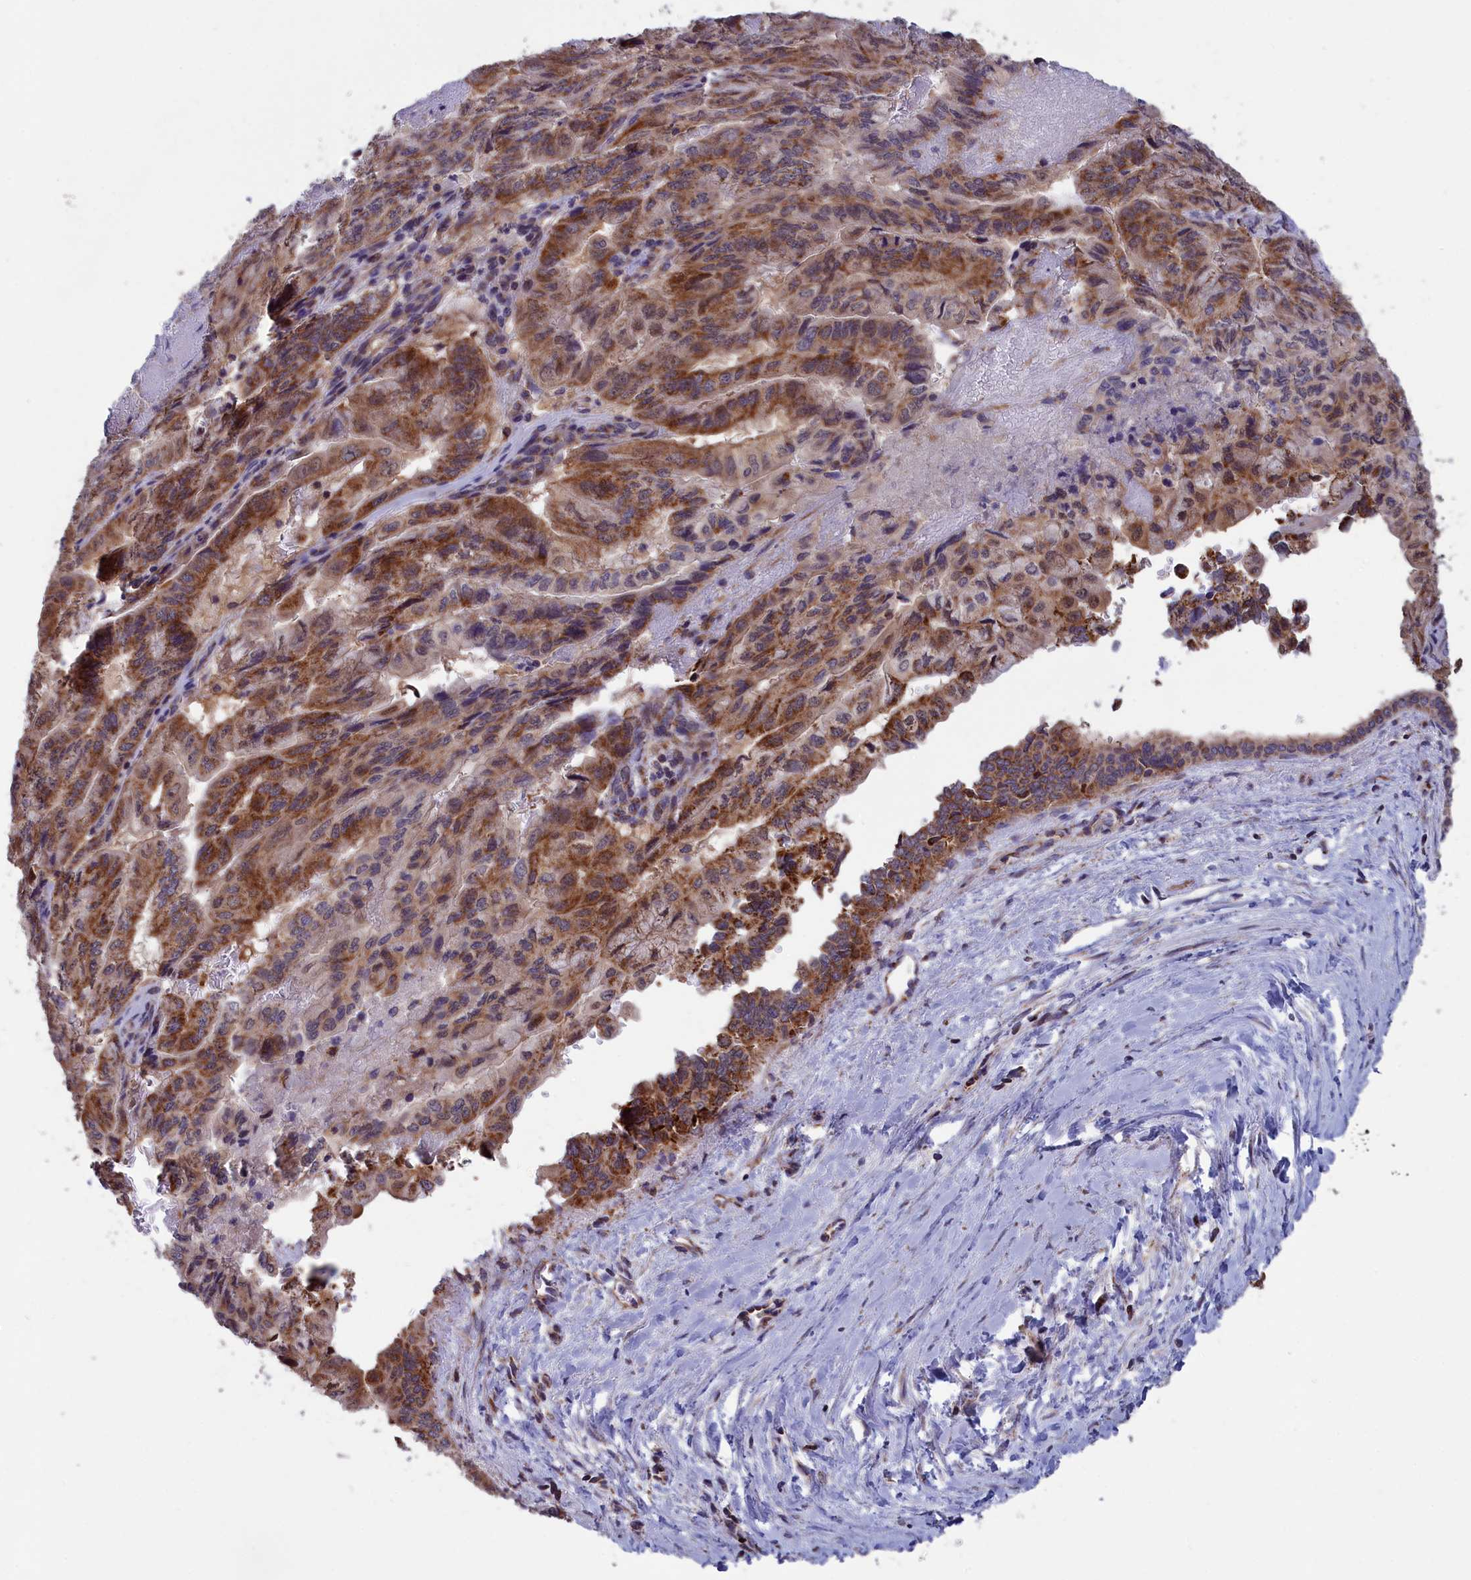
{"staining": {"intensity": "moderate", "quantity": ">75%", "location": "cytoplasmic/membranous"}, "tissue": "pancreatic cancer", "cell_type": "Tumor cells", "image_type": "cancer", "snomed": [{"axis": "morphology", "description": "Adenocarcinoma, NOS"}, {"axis": "topography", "description": "Pancreas"}], "caption": "Immunohistochemical staining of human pancreatic cancer demonstrates medium levels of moderate cytoplasmic/membranous protein positivity in about >75% of tumor cells. (brown staining indicates protein expression, while blue staining denotes nuclei).", "gene": "TIMM44", "patient": {"sex": "male", "age": 51}}